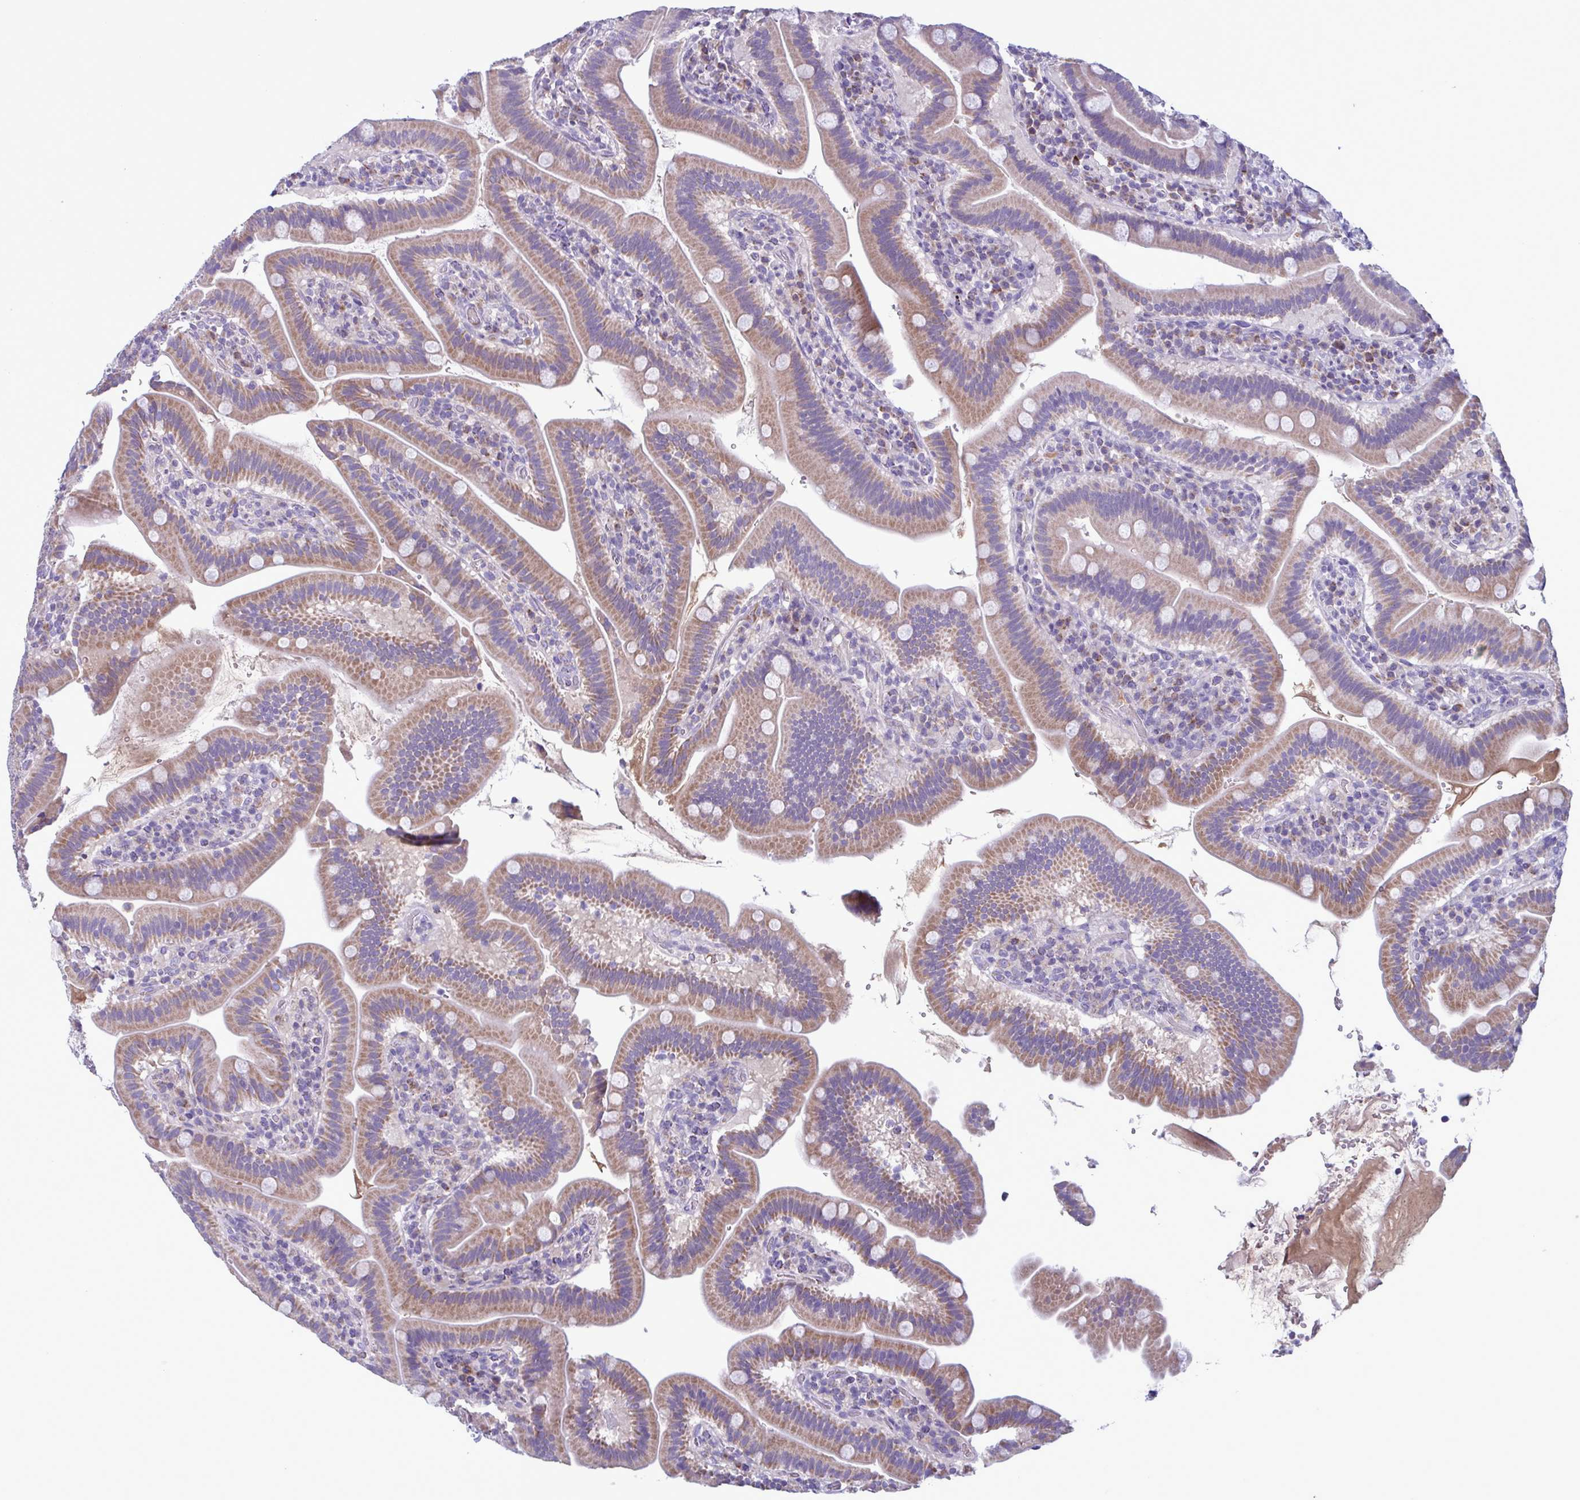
{"staining": {"intensity": "moderate", "quantity": "25%-75%", "location": "cytoplasmic/membranous"}, "tissue": "small intestine", "cell_type": "Glandular cells", "image_type": "normal", "snomed": [{"axis": "morphology", "description": "Normal tissue, NOS"}, {"axis": "topography", "description": "Small intestine"}], "caption": "Small intestine was stained to show a protein in brown. There is medium levels of moderate cytoplasmic/membranous expression in approximately 25%-75% of glandular cells. The staining was performed using DAB, with brown indicating positive protein expression. Nuclei are stained blue with hematoxylin.", "gene": "F13B", "patient": {"sex": "male", "age": 26}}